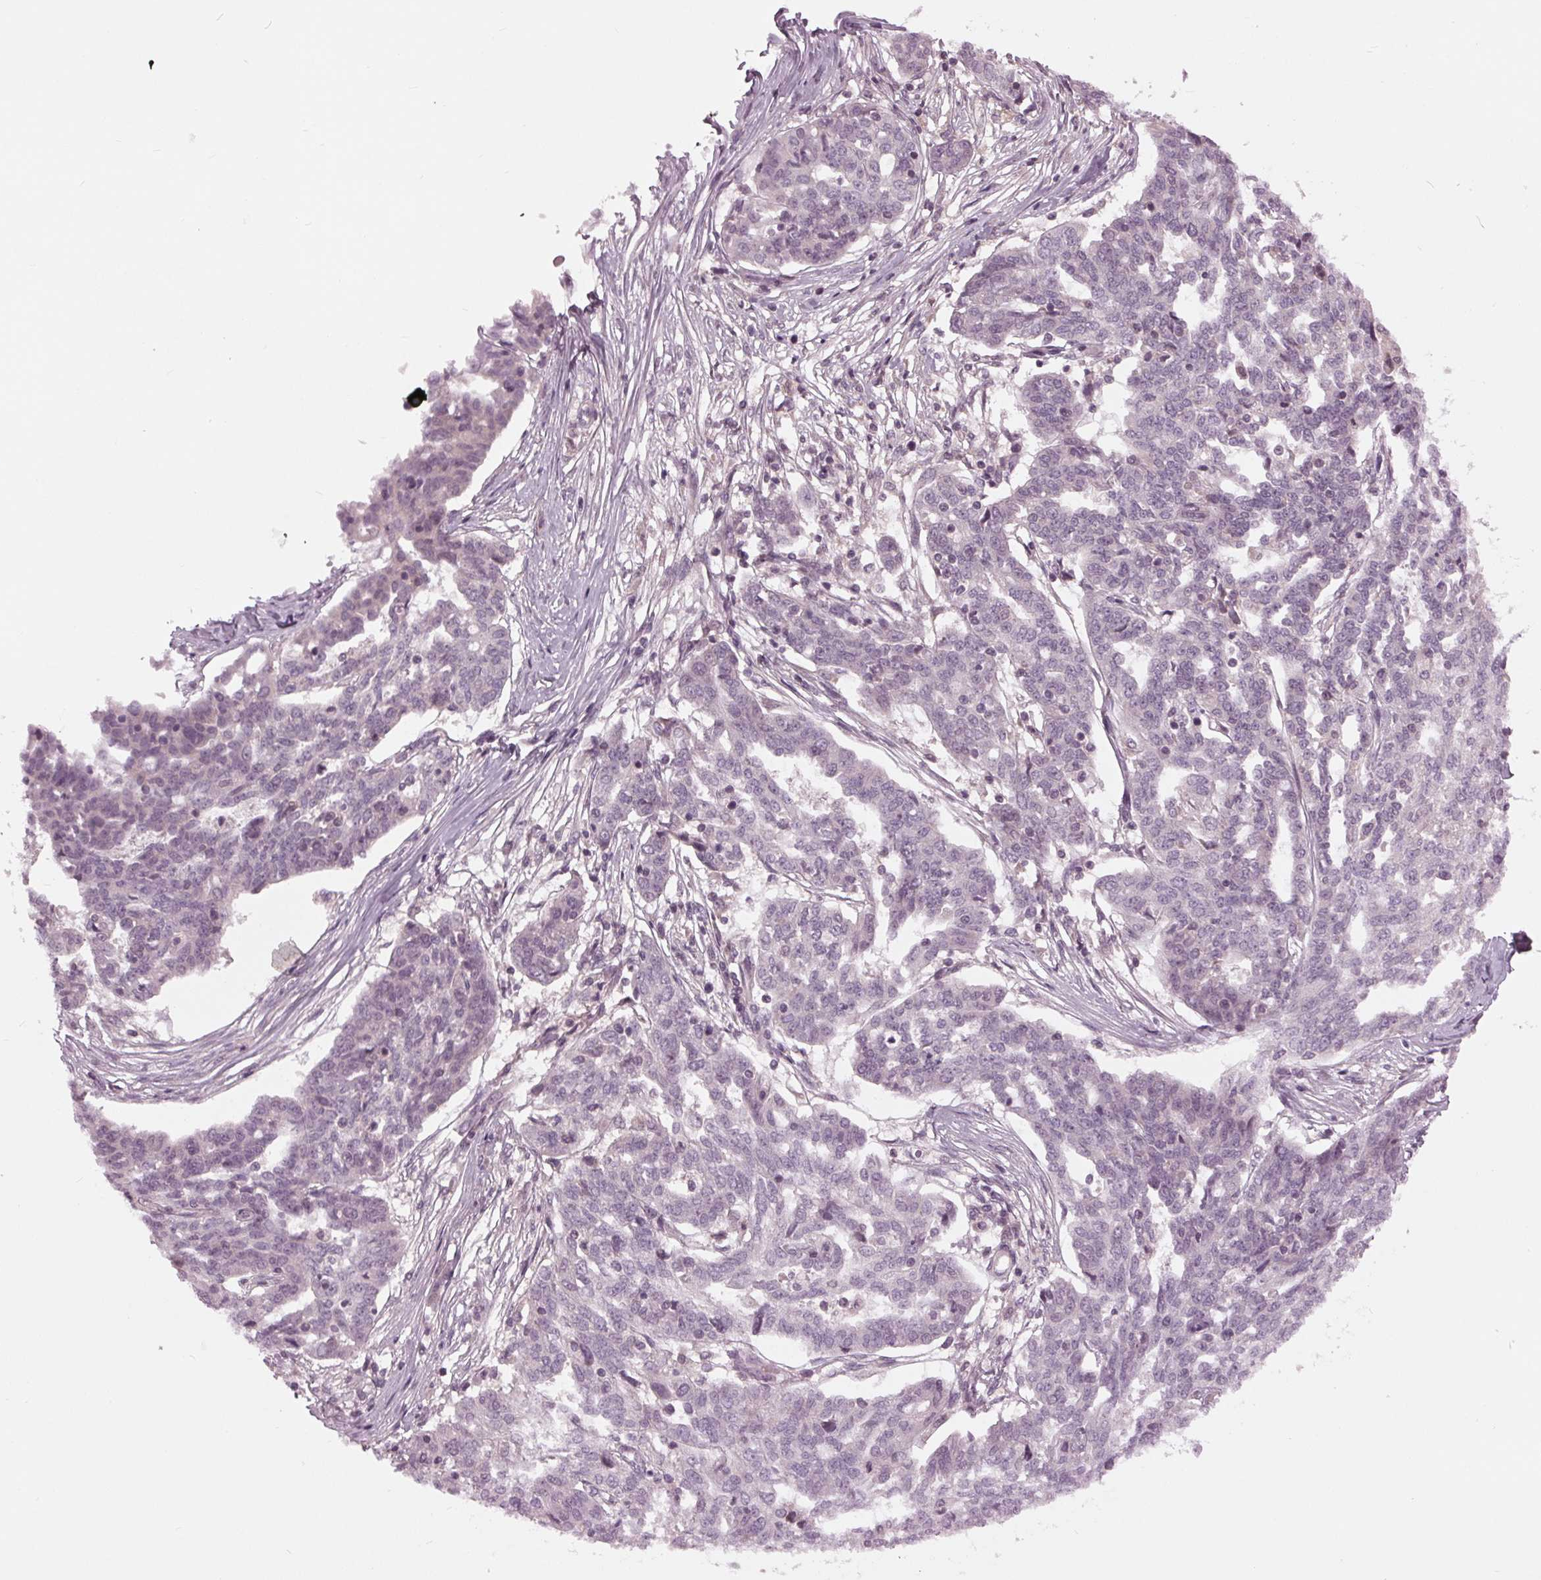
{"staining": {"intensity": "negative", "quantity": "none", "location": "none"}, "tissue": "ovarian cancer", "cell_type": "Tumor cells", "image_type": "cancer", "snomed": [{"axis": "morphology", "description": "Cystadenocarcinoma, serous, NOS"}, {"axis": "topography", "description": "Ovary"}], "caption": "DAB immunohistochemical staining of human ovarian cancer (serous cystadenocarcinoma) exhibits no significant positivity in tumor cells. Brightfield microscopy of IHC stained with DAB (3,3'-diaminobenzidine) (brown) and hematoxylin (blue), captured at high magnification.", "gene": "SIGLEC6", "patient": {"sex": "female", "age": 67}}